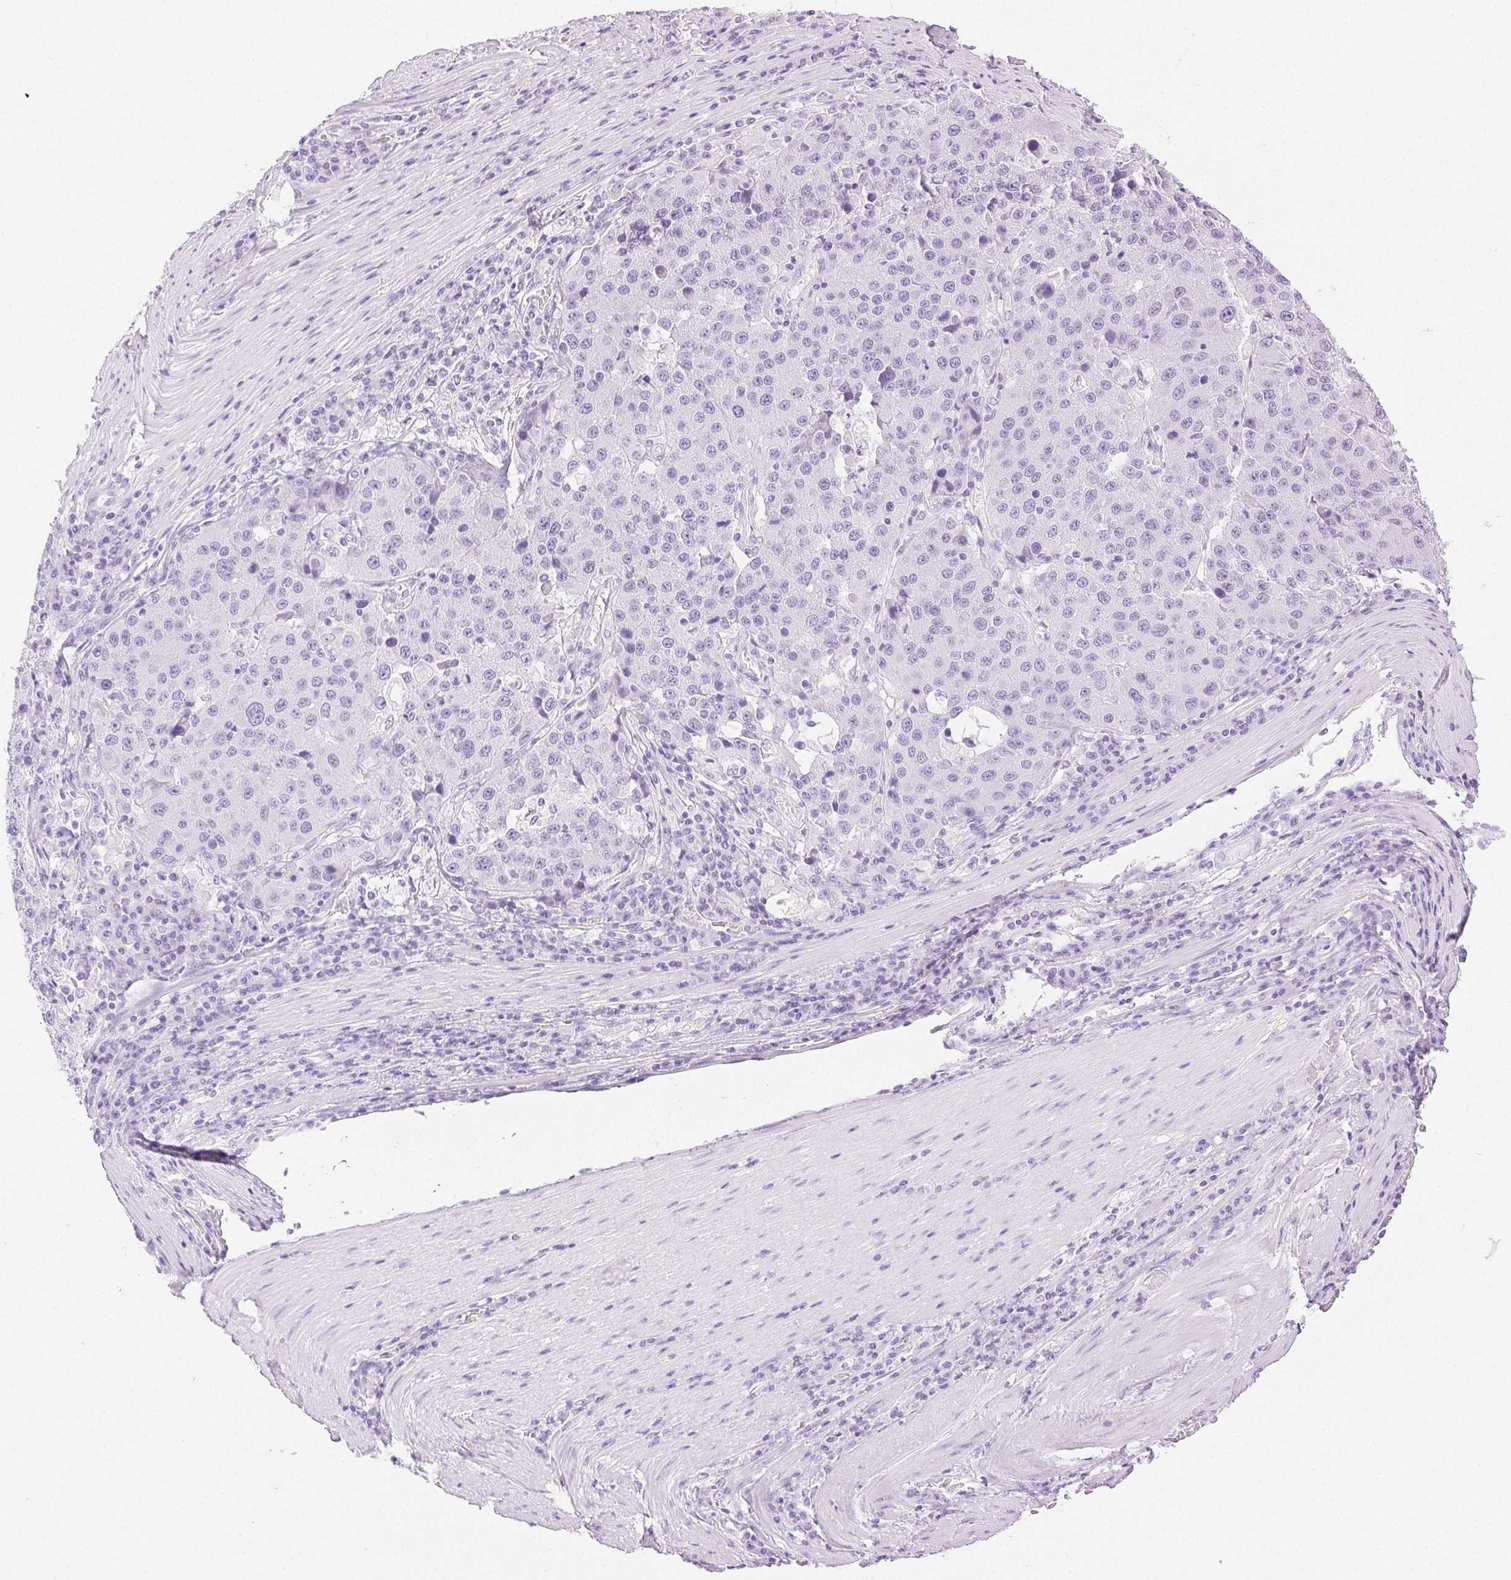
{"staining": {"intensity": "negative", "quantity": "none", "location": "none"}, "tissue": "stomach cancer", "cell_type": "Tumor cells", "image_type": "cancer", "snomed": [{"axis": "morphology", "description": "Adenocarcinoma, NOS"}, {"axis": "topography", "description": "Stomach"}], "caption": "IHC of stomach cancer shows no expression in tumor cells. (DAB (3,3'-diaminobenzidine) IHC, high magnification).", "gene": "SPACA4", "patient": {"sex": "male", "age": 71}}